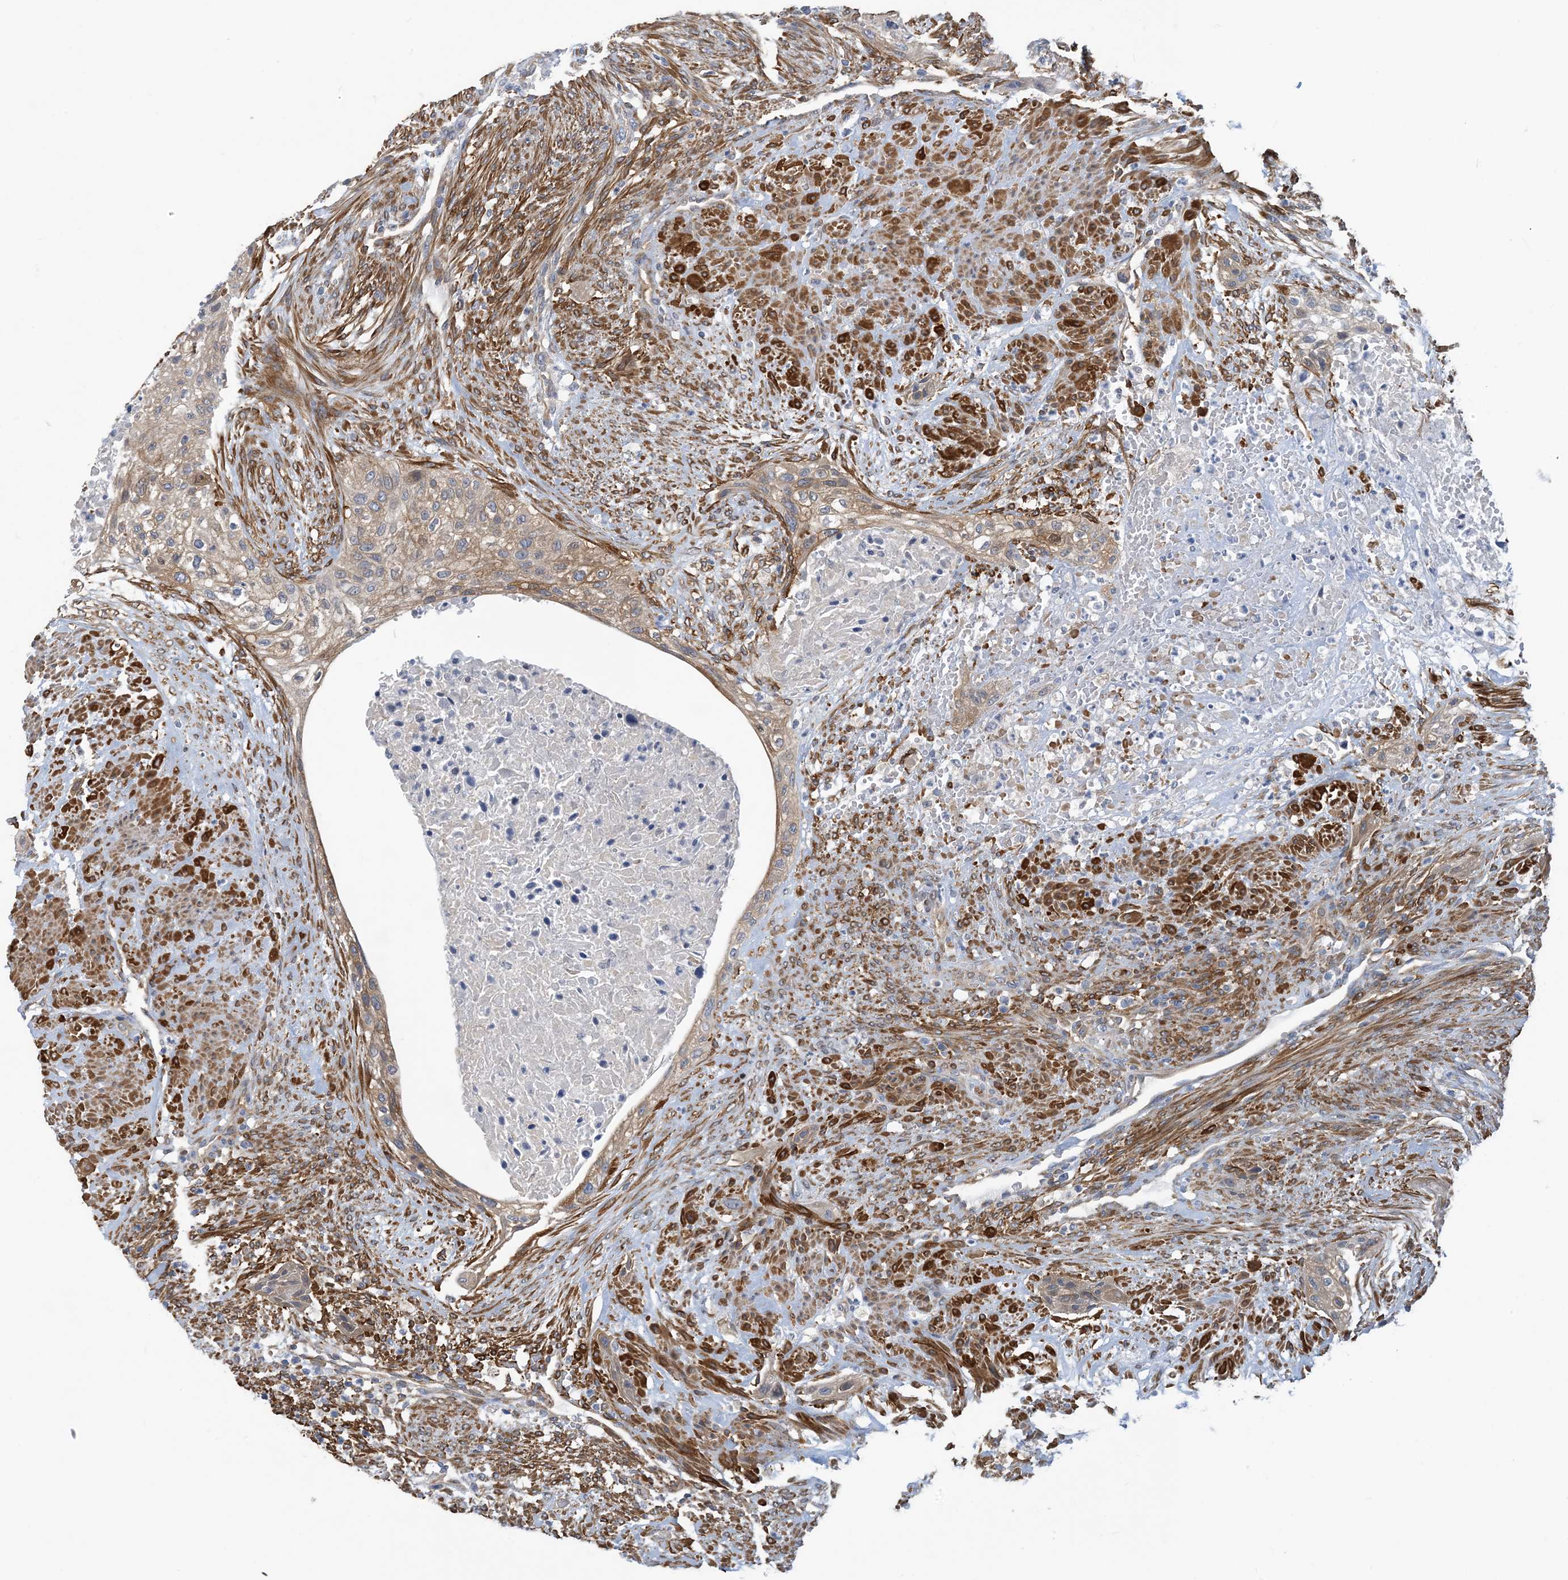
{"staining": {"intensity": "moderate", "quantity": "25%-75%", "location": "cytoplasmic/membranous"}, "tissue": "urothelial cancer", "cell_type": "Tumor cells", "image_type": "cancer", "snomed": [{"axis": "morphology", "description": "Urothelial carcinoma, High grade"}, {"axis": "topography", "description": "Urinary bladder"}], "caption": "A histopathology image of high-grade urothelial carcinoma stained for a protein demonstrates moderate cytoplasmic/membranous brown staining in tumor cells.", "gene": "EIF2A", "patient": {"sex": "male", "age": 35}}